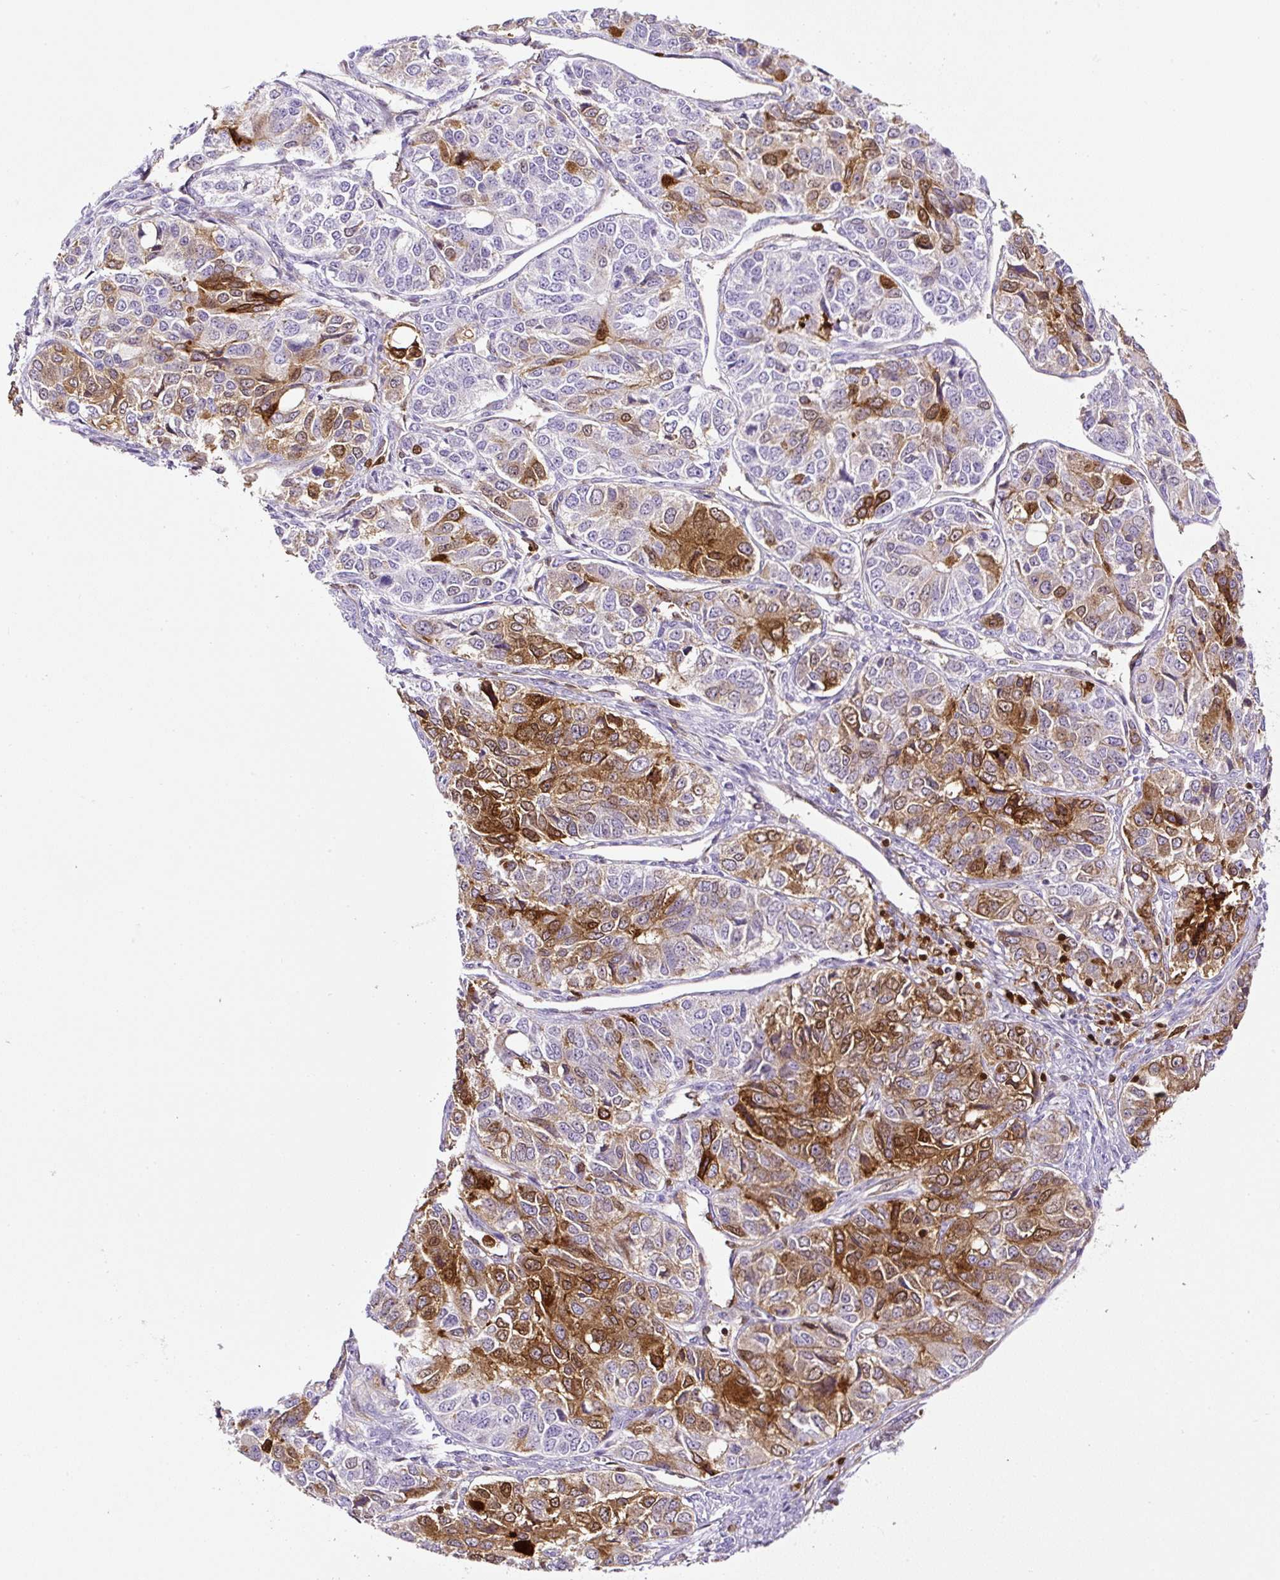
{"staining": {"intensity": "strong", "quantity": "25%-75%", "location": "cytoplasmic/membranous"}, "tissue": "ovarian cancer", "cell_type": "Tumor cells", "image_type": "cancer", "snomed": [{"axis": "morphology", "description": "Carcinoma, endometroid"}, {"axis": "topography", "description": "Ovary"}], "caption": "Immunohistochemical staining of ovarian cancer shows strong cytoplasmic/membranous protein staining in about 25%-75% of tumor cells.", "gene": "ANXA1", "patient": {"sex": "female", "age": 51}}